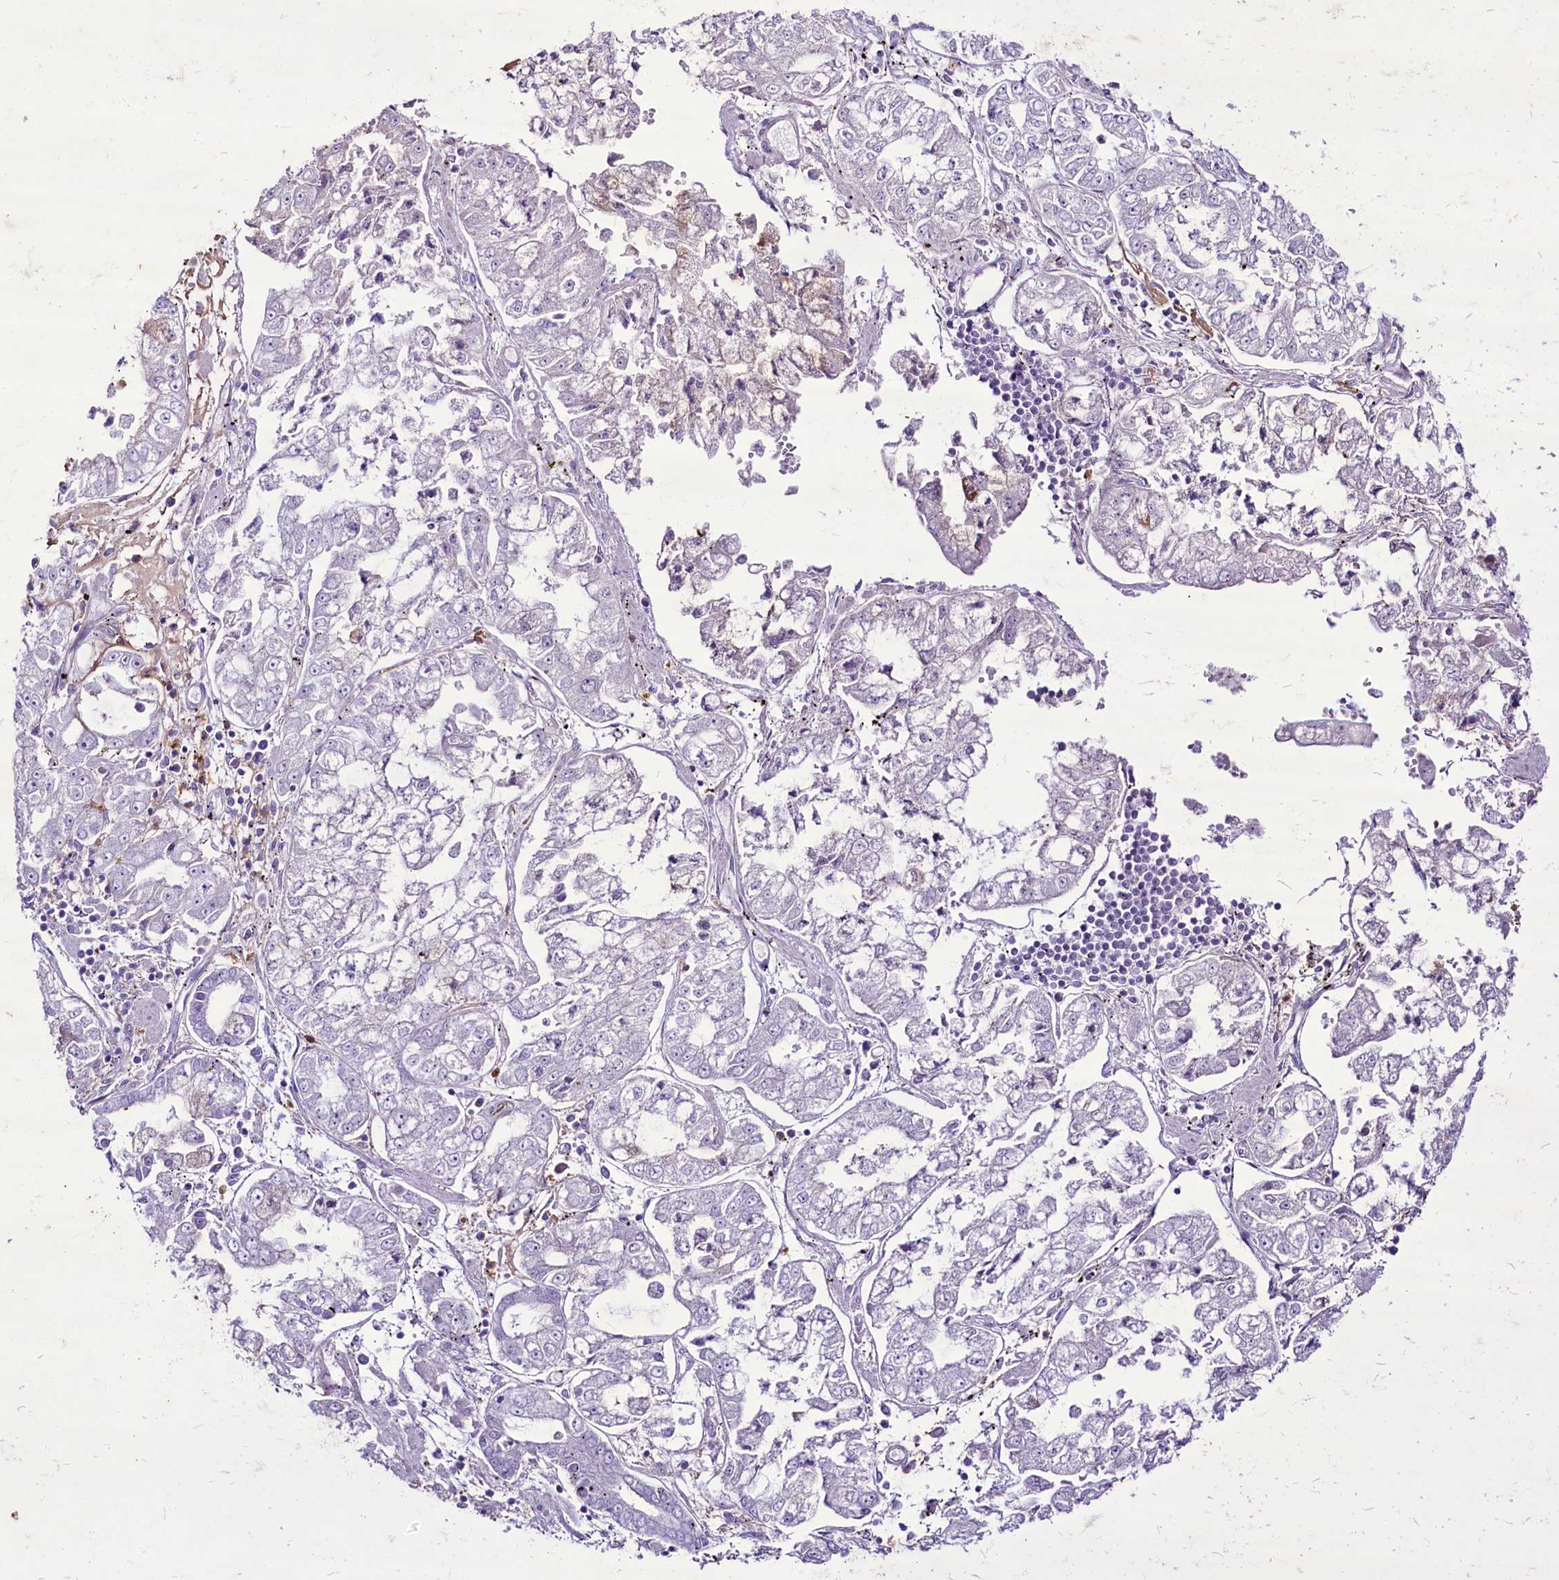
{"staining": {"intensity": "negative", "quantity": "none", "location": "none"}, "tissue": "stomach cancer", "cell_type": "Tumor cells", "image_type": "cancer", "snomed": [{"axis": "morphology", "description": "Adenocarcinoma, NOS"}, {"axis": "topography", "description": "Stomach"}], "caption": "A high-resolution photomicrograph shows immunohistochemistry staining of stomach adenocarcinoma, which displays no significant positivity in tumor cells.", "gene": "FAM209B", "patient": {"sex": "male", "age": 76}}